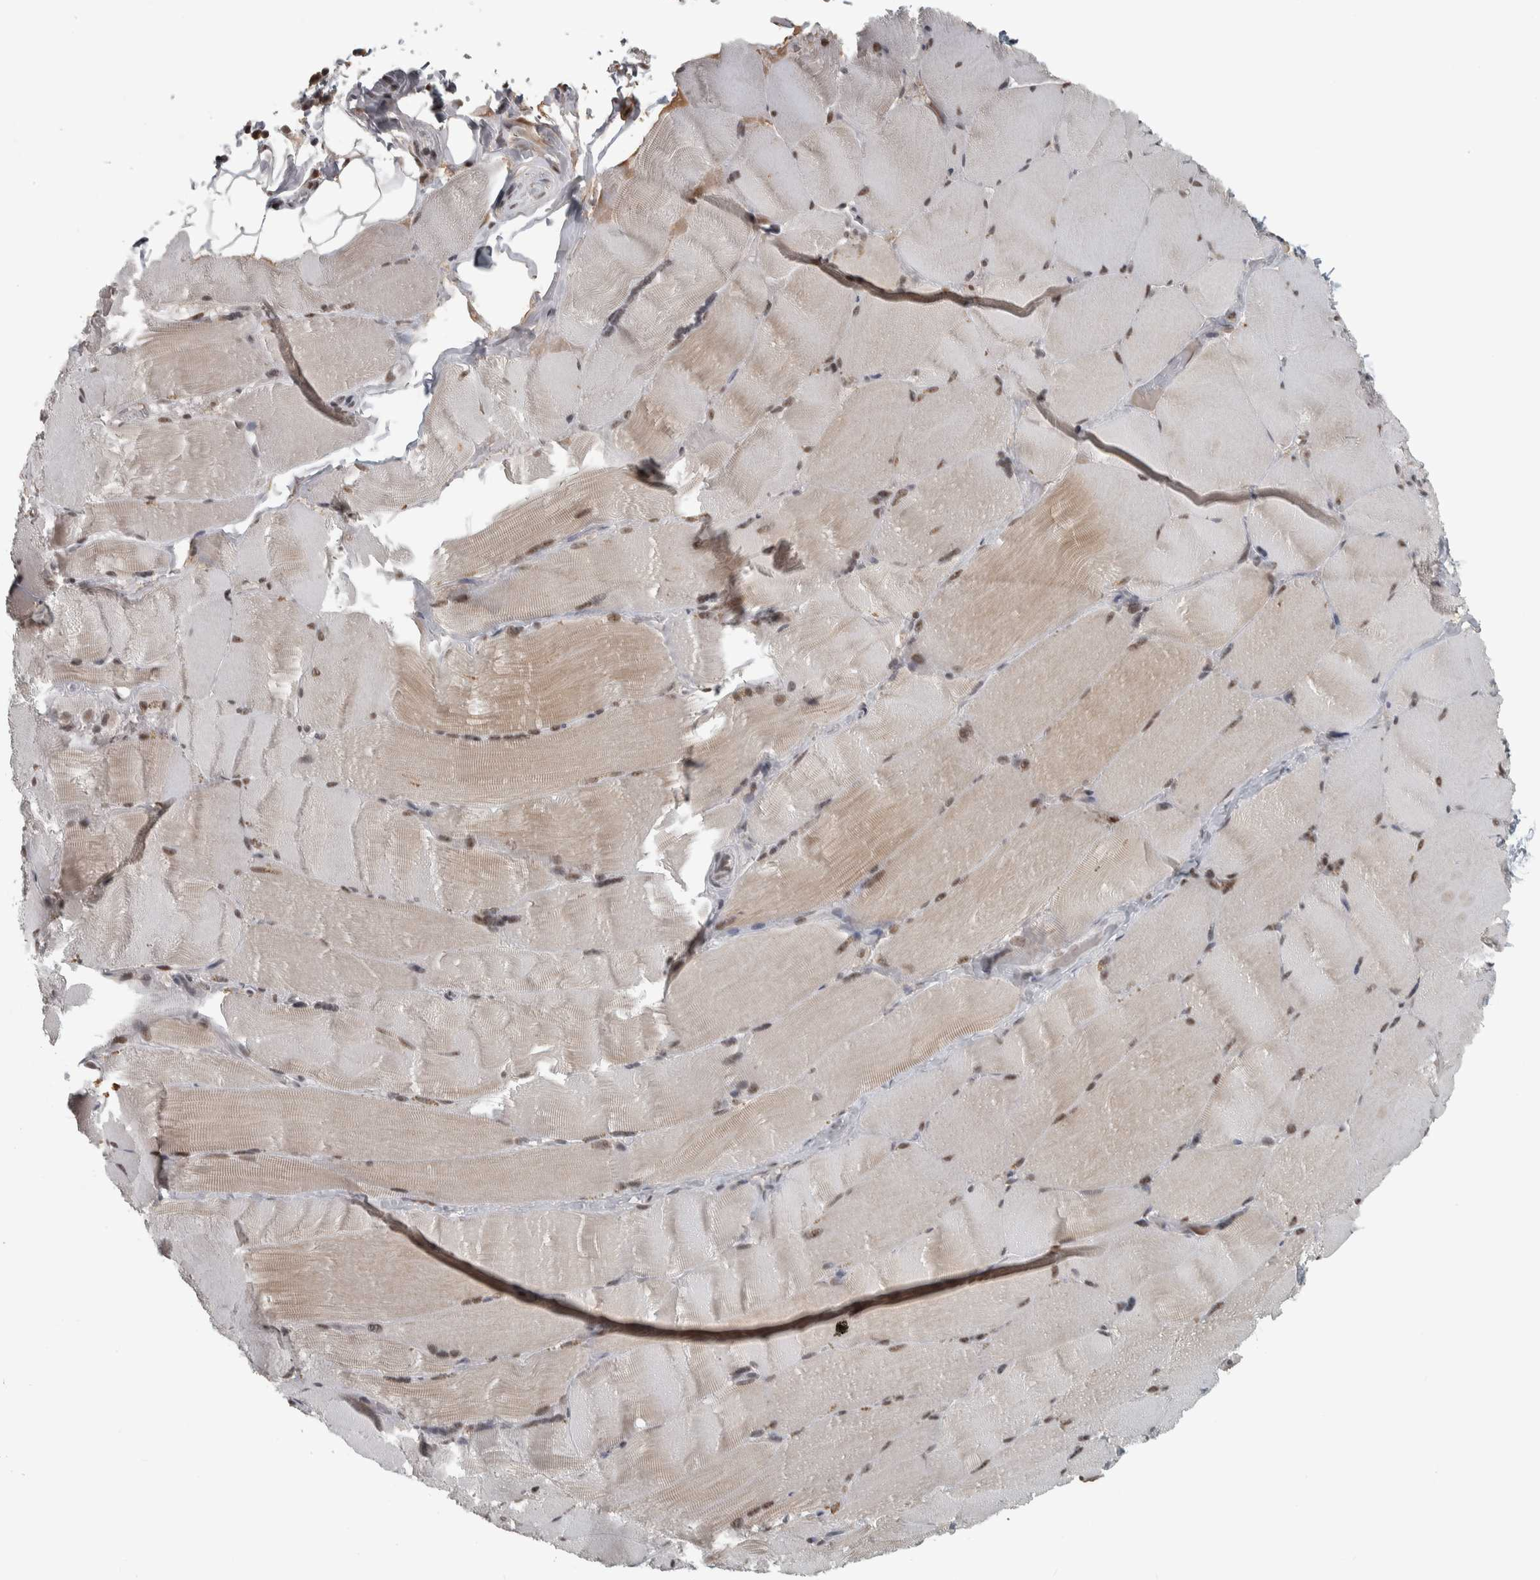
{"staining": {"intensity": "moderate", "quantity": ">75%", "location": "cytoplasmic/membranous,nuclear"}, "tissue": "skeletal muscle", "cell_type": "Myocytes", "image_type": "normal", "snomed": [{"axis": "morphology", "description": "Normal tissue, NOS"}, {"axis": "topography", "description": "Skin"}, {"axis": "topography", "description": "Skeletal muscle"}], "caption": "An immunohistochemistry (IHC) micrograph of normal tissue is shown. Protein staining in brown labels moderate cytoplasmic/membranous,nuclear positivity in skeletal muscle within myocytes. The staining is performed using DAB (3,3'-diaminobenzidine) brown chromogen to label protein expression. The nuclei are counter-stained blue using hematoxylin.", "gene": "DDX42", "patient": {"sex": "male", "age": 83}}